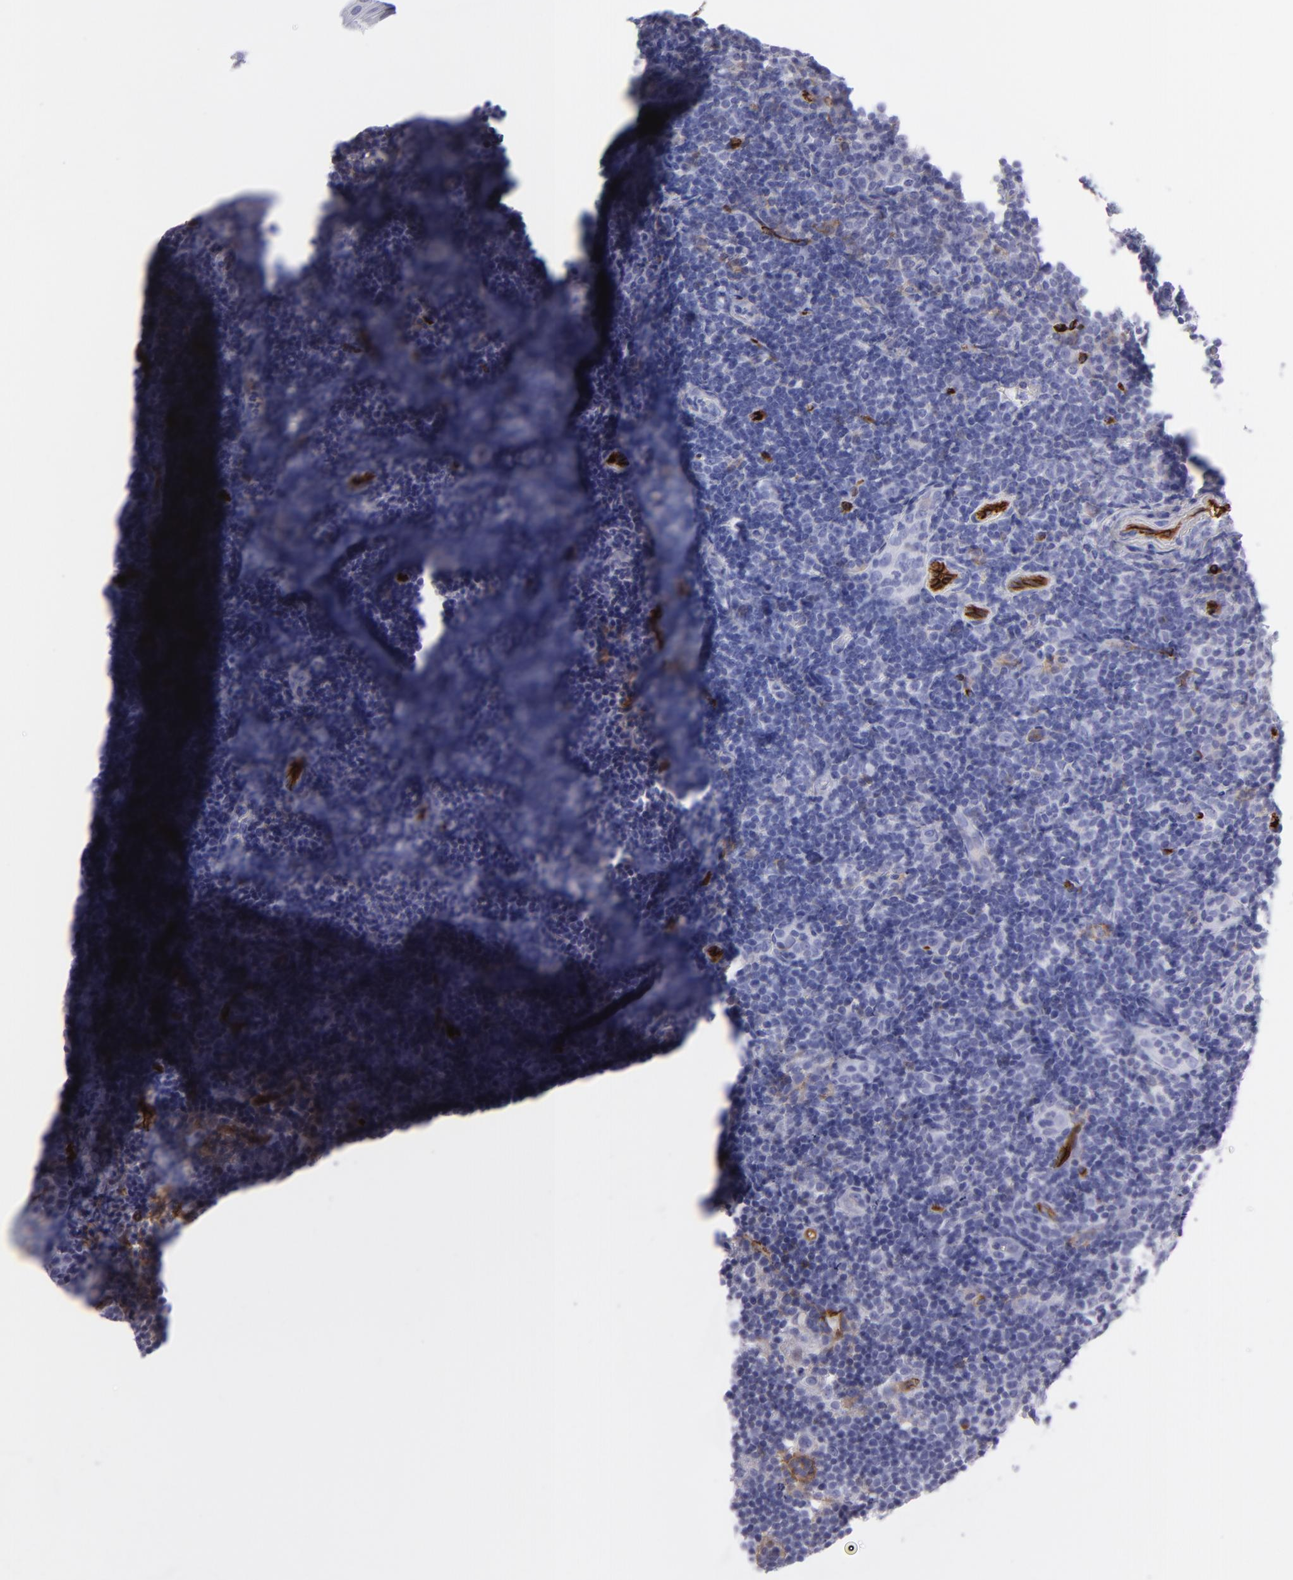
{"staining": {"intensity": "moderate", "quantity": "25%-75%", "location": "cytoplasmic/membranous"}, "tissue": "tonsil", "cell_type": "Germinal center cells", "image_type": "normal", "snomed": [{"axis": "morphology", "description": "Normal tissue, NOS"}, {"axis": "topography", "description": "Tonsil"}], "caption": "A high-resolution photomicrograph shows immunohistochemistry staining of normal tonsil, which shows moderate cytoplasmic/membranous positivity in approximately 25%-75% of germinal center cells.", "gene": "ACE", "patient": {"sex": "female", "age": 40}}